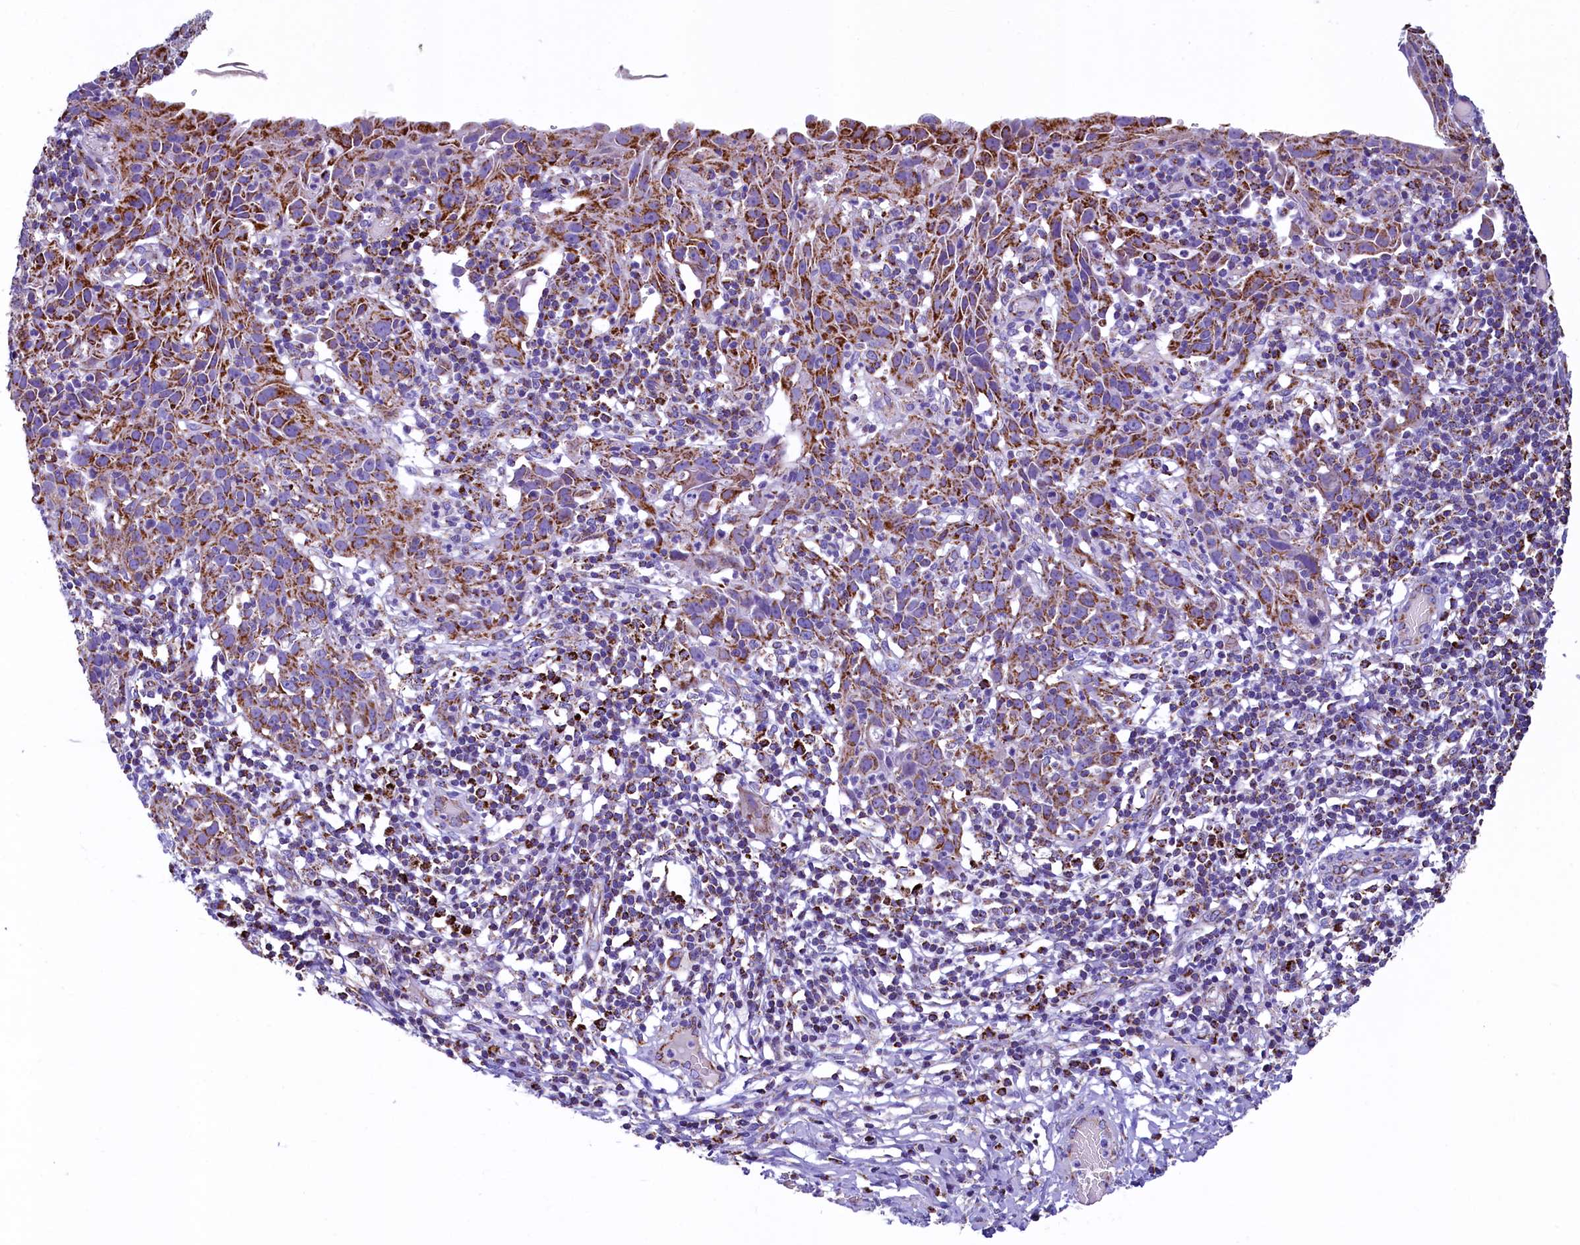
{"staining": {"intensity": "moderate", "quantity": ">75%", "location": "cytoplasmic/membranous"}, "tissue": "cervical cancer", "cell_type": "Tumor cells", "image_type": "cancer", "snomed": [{"axis": "morphology", "description": "Squamous cell carcinoma, NOS"}, {"axis": "topography", "description": "Cervix"}], "caption": "The micrograph exhibits immunohistochemical staining of cervical cancer. There is moderate cytoplasmic/membranous staining is seen in approximately >75% of tumor cells.", "gene": "IDH3A", "patient": {"sex": "female", "age": 50}}